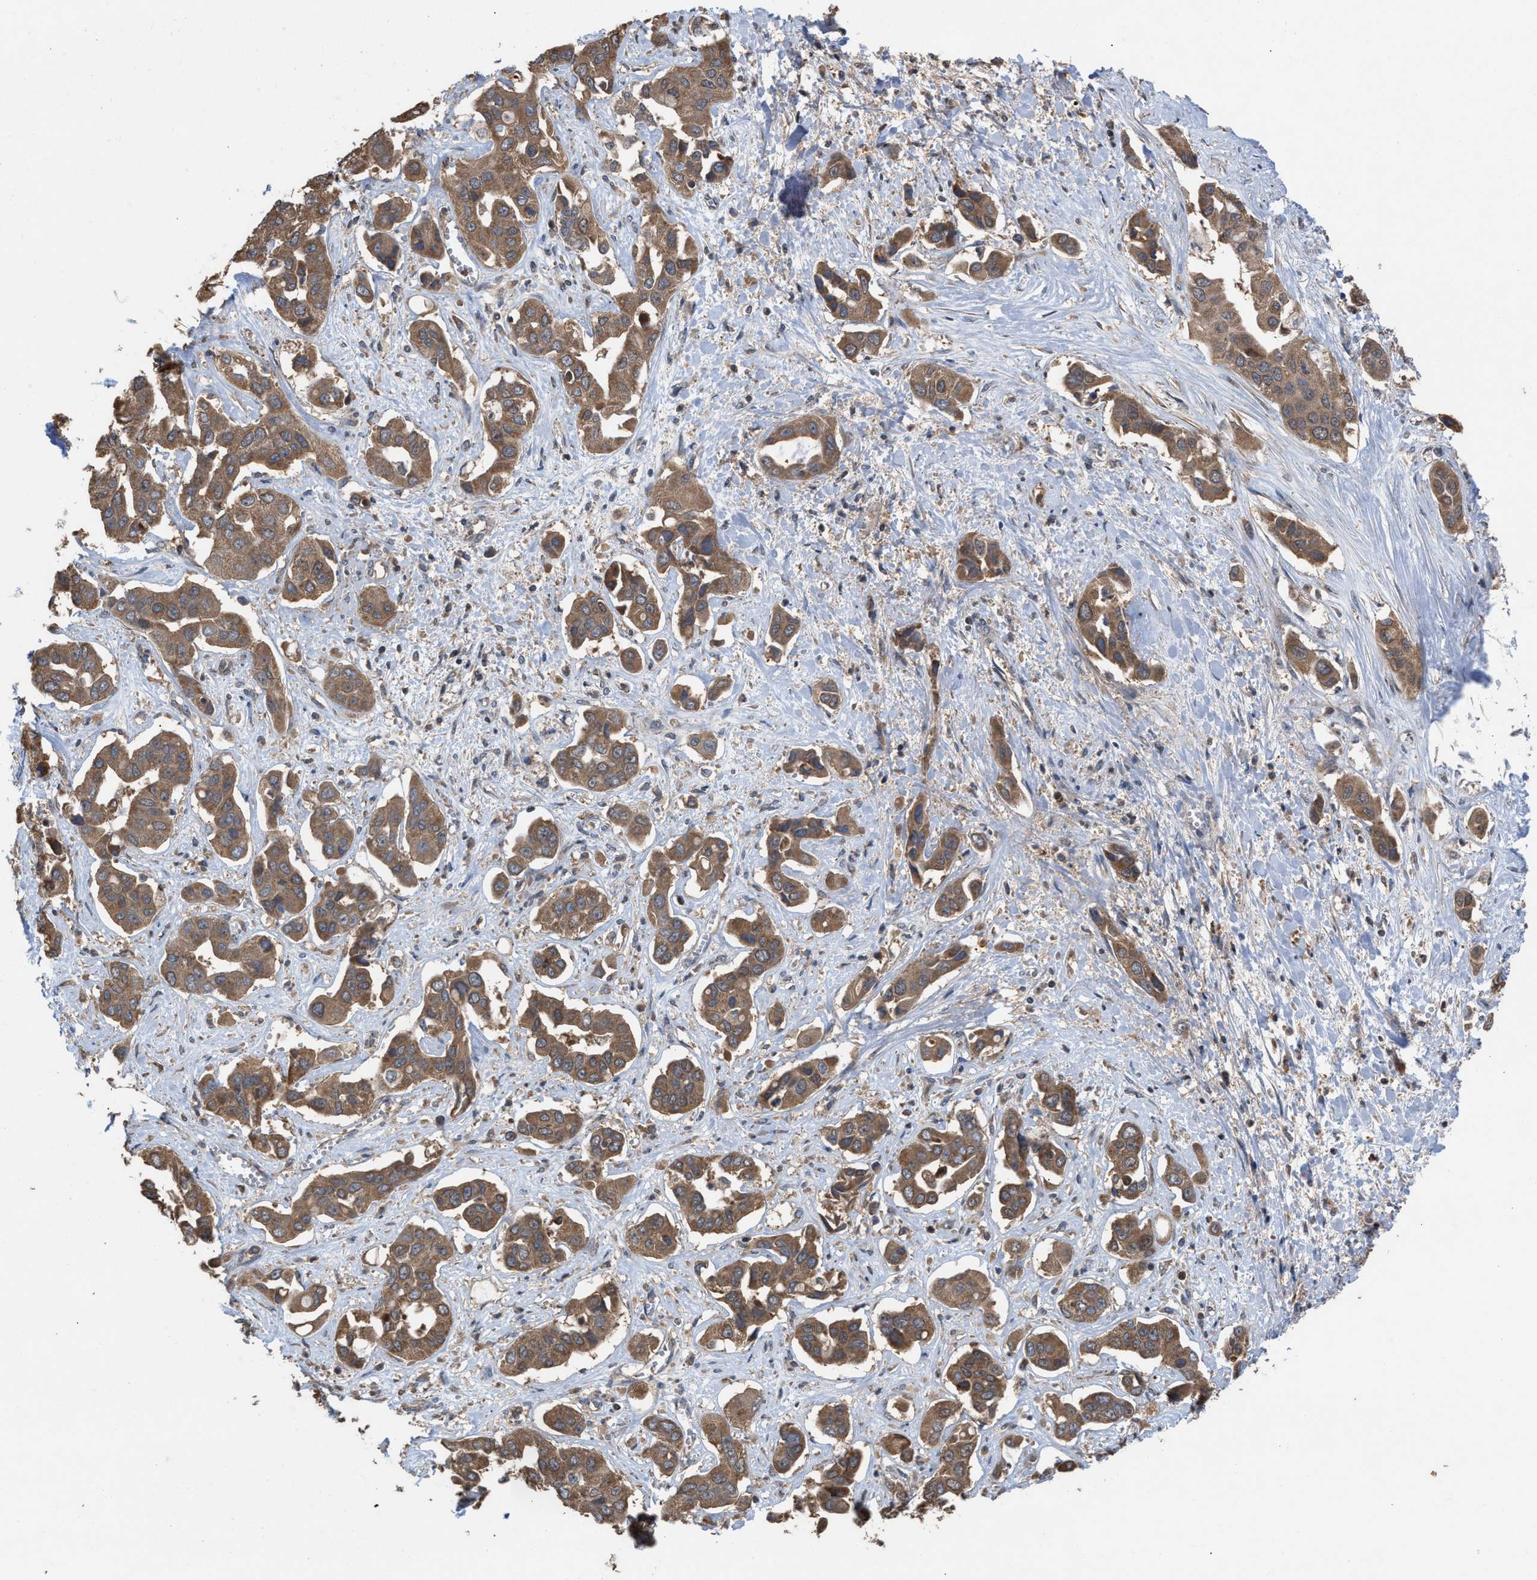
{"staining": {"intensity": "moderate", "quantity": ">75%", "location": "cytoplasmic/membranous"}, "tissue": "liver cancer", "cell_type": "Tumor cells", "image_type": "cancer", "snomed": [{"axis": "morphology", "description": "Cholangiocarcinoma"}, {"axis": "topography", "description": "Liver"}], "caption": "A micrograph of human liver cancer stained for a protein shows moderate cytoplasmic/membranous brown staining in tumor cells.", "gene": "C9orf78", "patient": {"sex": "female", "age": 52}}